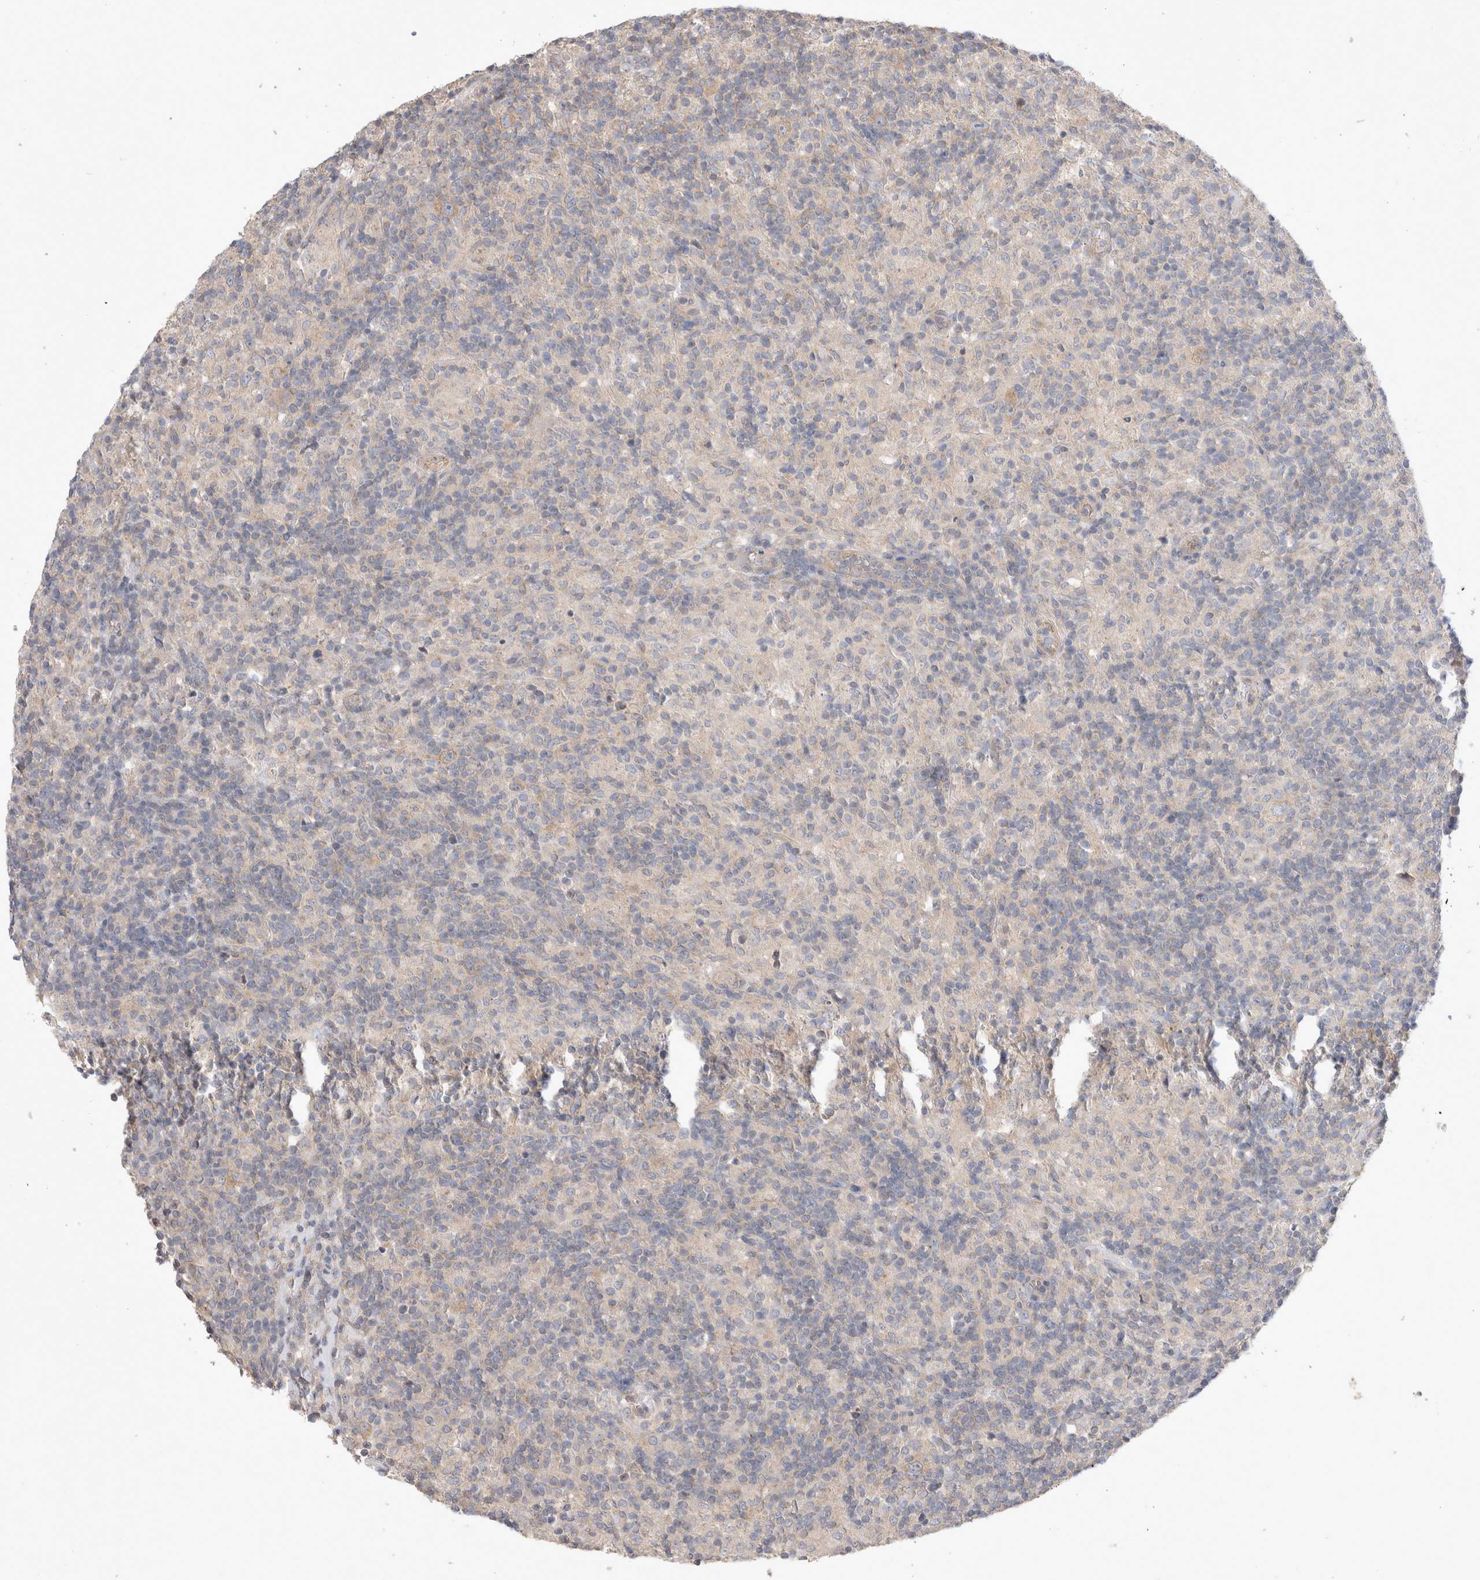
{"staining": {"intensity": "weak", "quantity": "<25%", "location": "cytoplasmic/membranous"}, "tissue": "lymphoma", "cell_type": "Tumor cells", "image_type": "cancer", "snomed": [{"axis": "morphology", "description": "Hodgkin's disease, NOS"}, {"axis": "topography", "description": "Lymph node"}], "caption": "Histopathology image shows no protein positivity in tumor cells of Hodgkin's disease tissue.", "gene": "IFT74", "patient": {"sex": "male", "age": 70}}